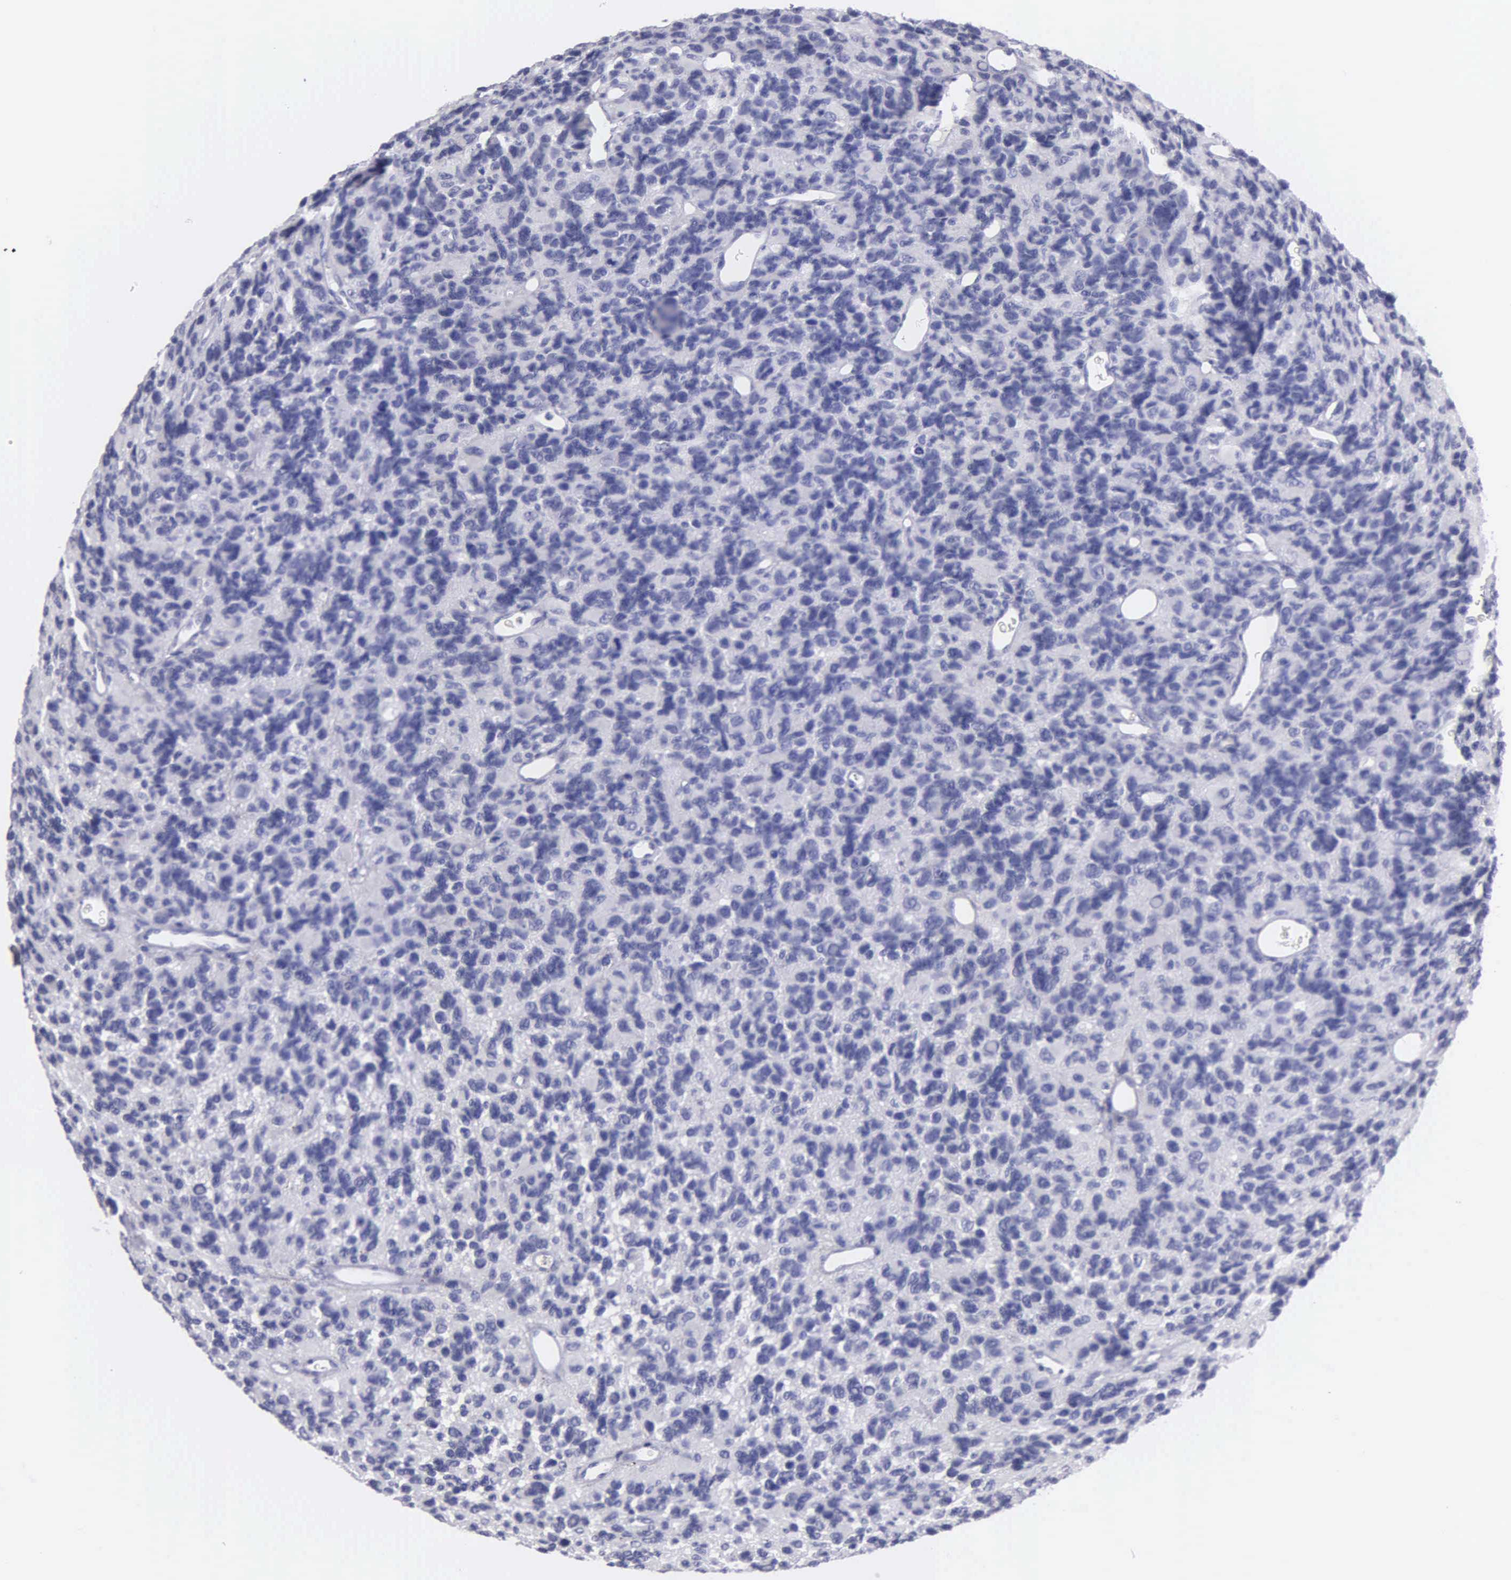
{"staining": {"intensity": "negative", "quantity": "none", "location": "none"}, "tissue": "glioma", "cell_type": "Tumor cells", "image_type": "cancer", "snomed": [{"axis": "morphology", "description": "Glioma, malignant, High grade"}, {"axis": "topography", "description": "Brain"}], "caption": "A histopathology image of human malignant high-grade glioma is negative for staining in tumor cells. Nuclei are stained in blue.", "gene": "FBLN5", "patient": {"sex": "male", "age": 77}}